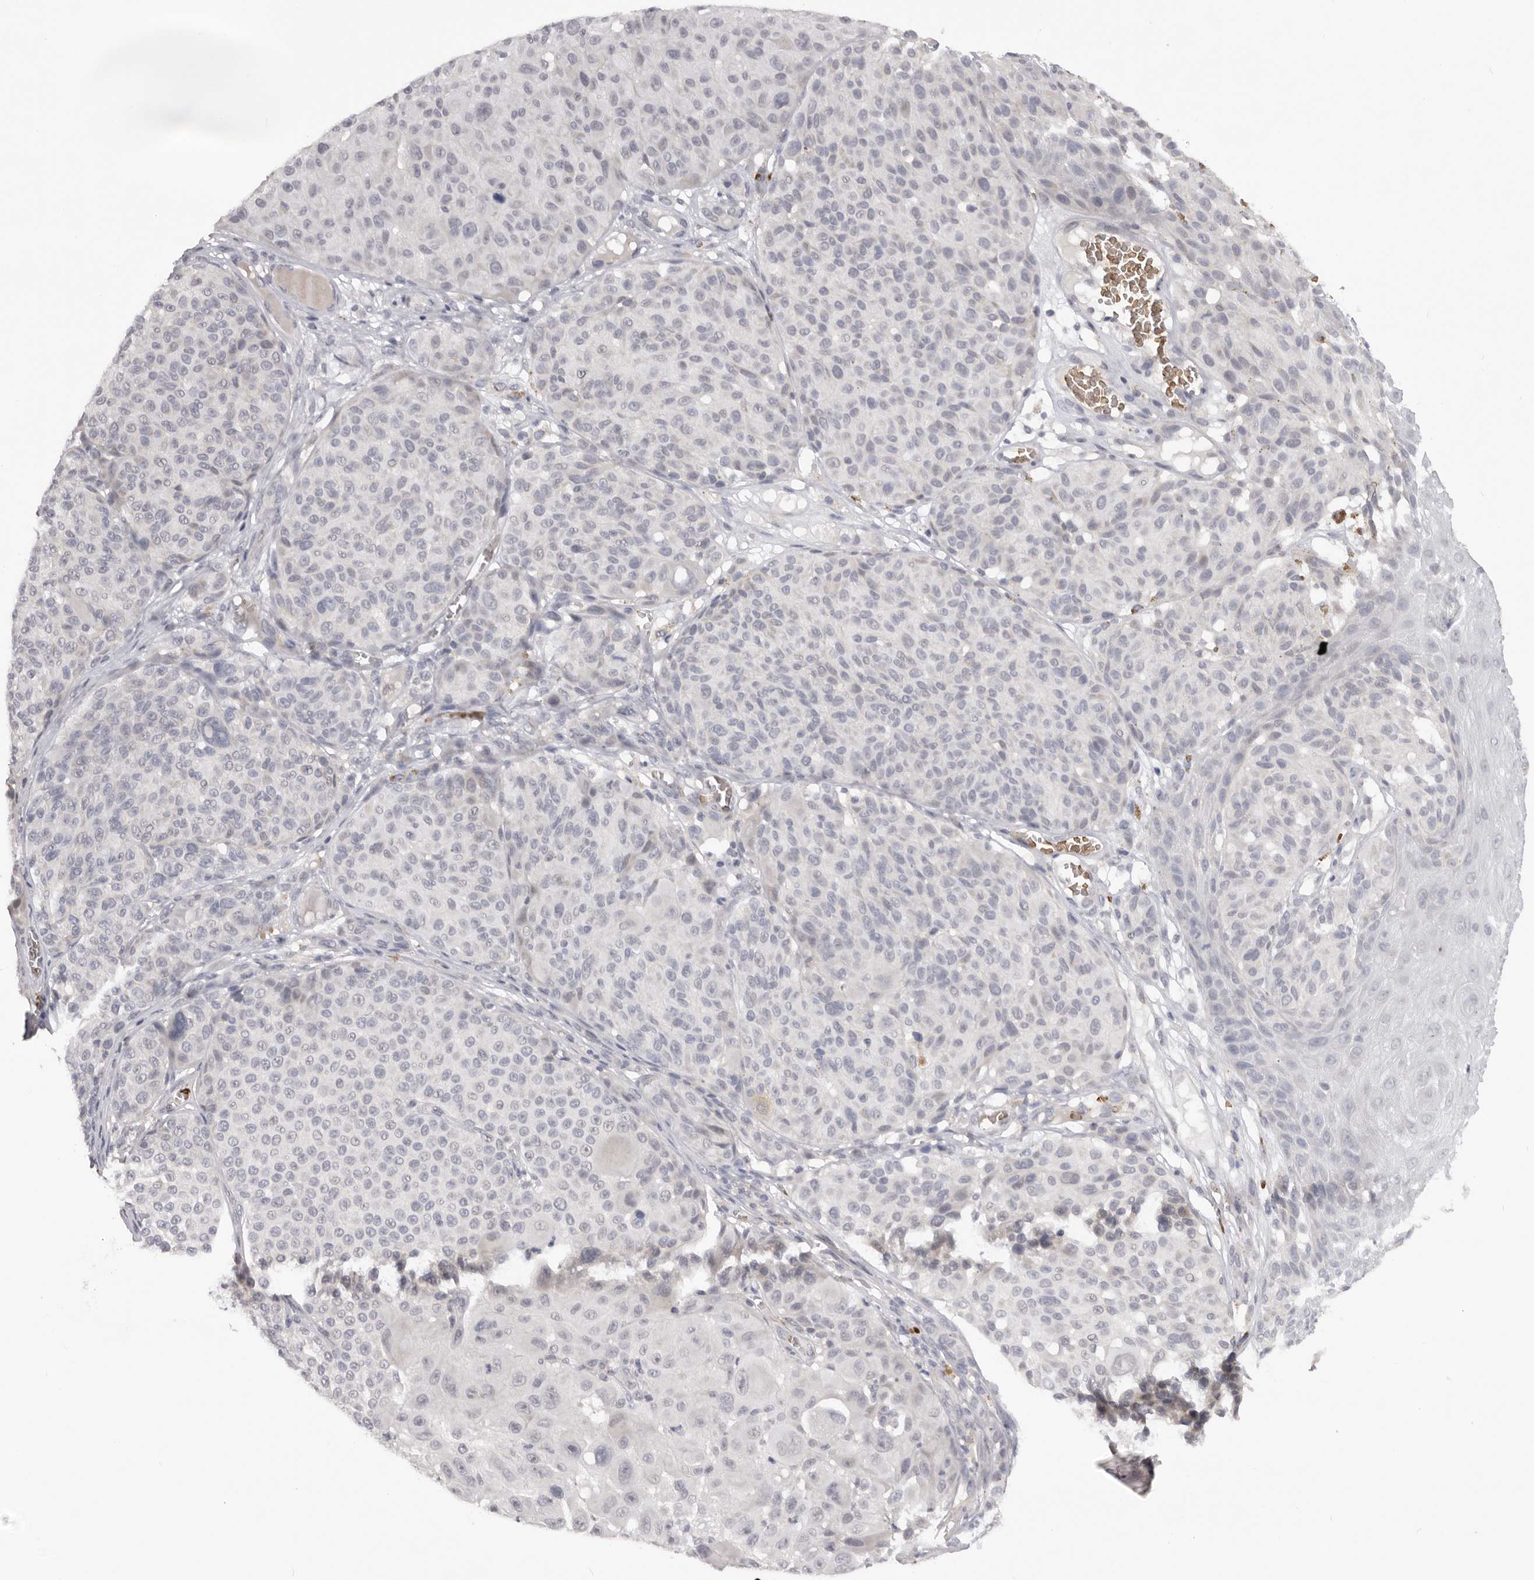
{"staining": {"intensity": "negative", "quantity": "none", "location": "none"}, "tissue": "melanoma", "cell_type": "Tumor cells", "image_type": "cancer", "snomed": [{"axis": "morphology", "description": "Malignant melanoma, NOS"}, {"axis": "topography", "description": "Skin"}], "caption": "Histopathology image shows no significant protein positivity in tumor cells of malignant melanoma.", "gene": "TNR", "patient": {"sex": "male", "age": 83}}